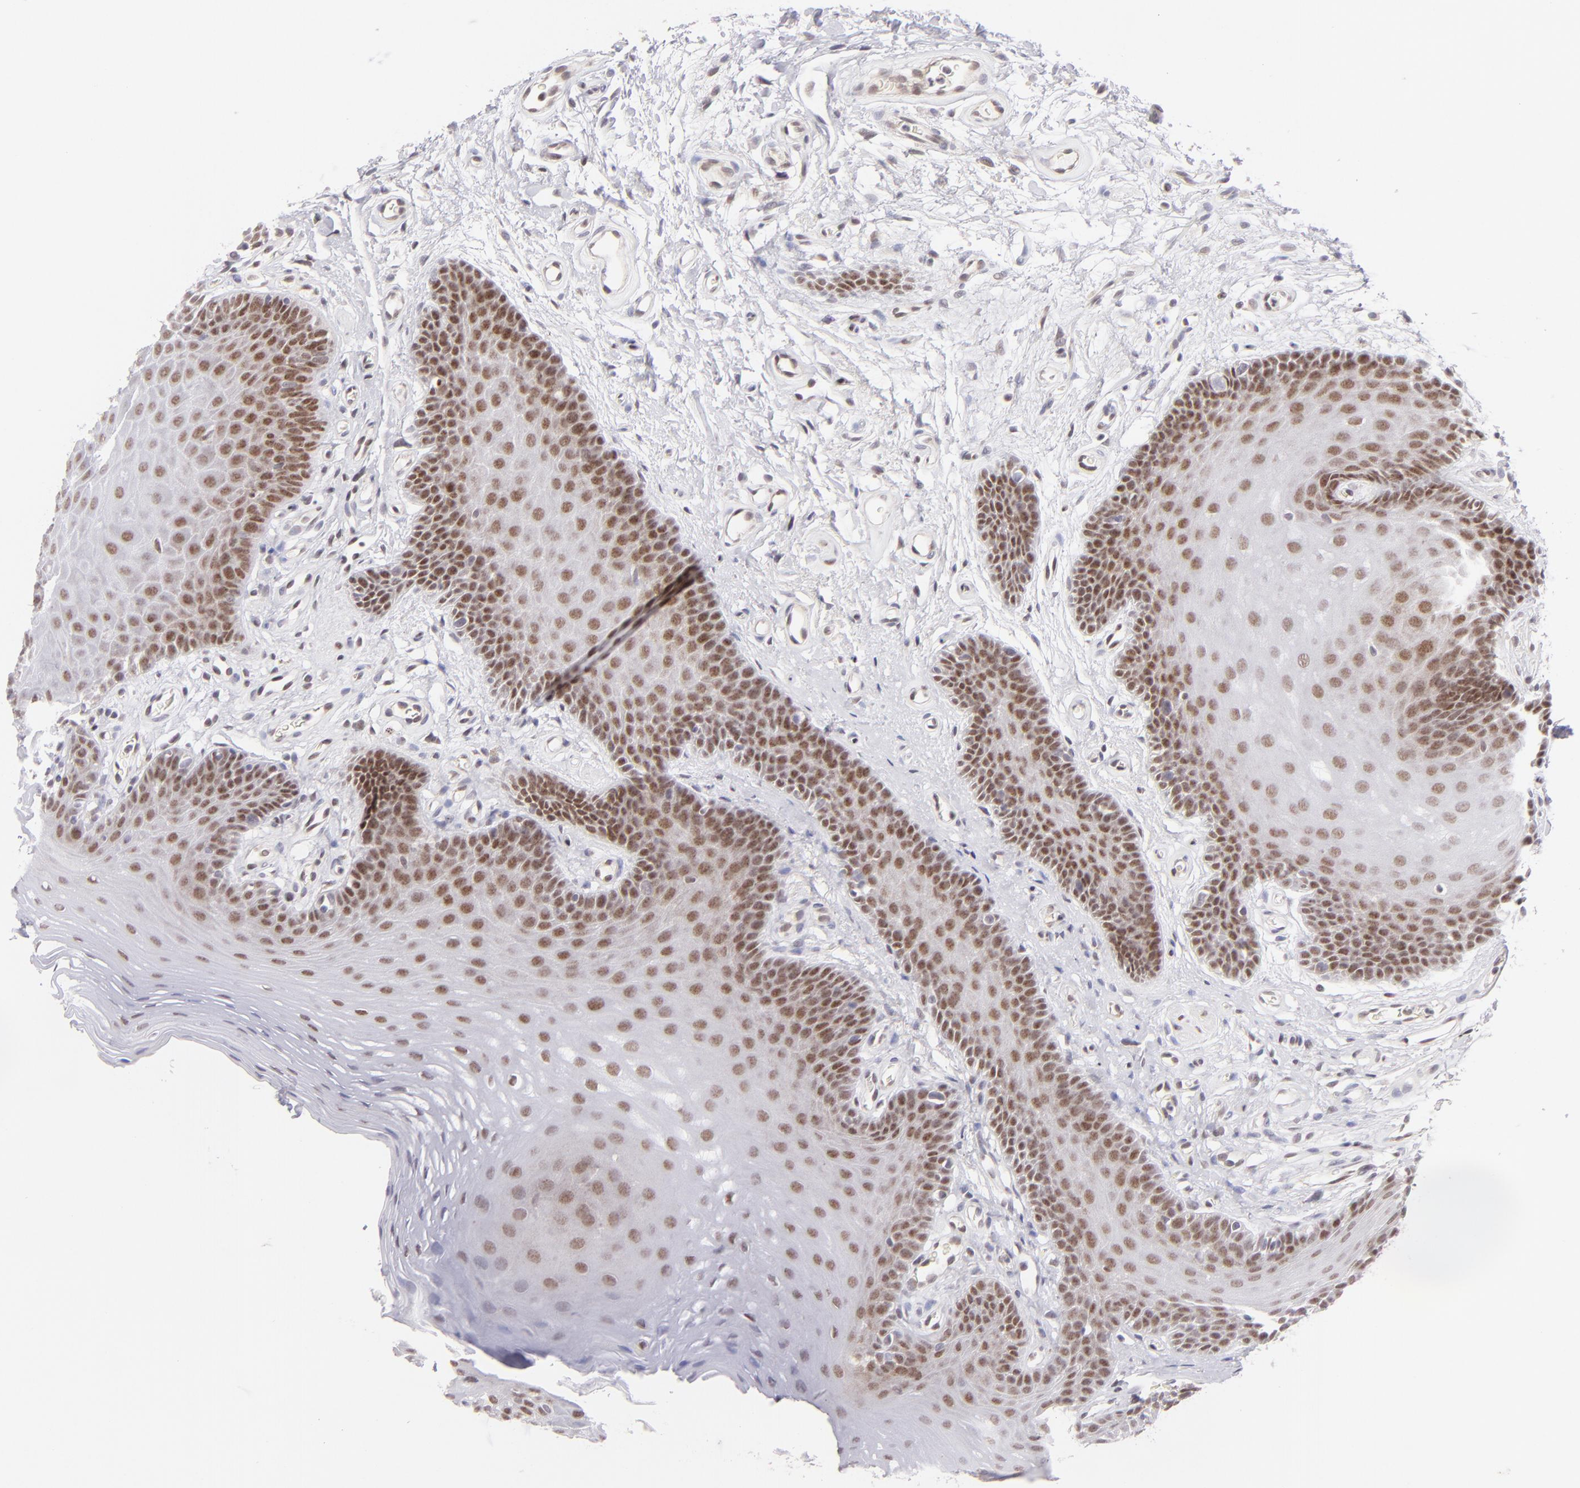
{"staining": {"intensity": "moderate", "quantity": "25%-75%", "location": "nuclear"}, "tissue": "oral mucosa", "cell_type": "Squamous epithelial cells", "image_type": "normal", "snomed": [{"axis": "morphology", "description": "Normal tissue, NOS"}, {"axis": "topography", "description": "Oral tissue"}], "caption": "Immunohistochemical staining of benign oral mucosa displays 25%-75% levels of moderate nuclear protein positivity in about 25%-75% of squamous epithelial cells. (Stains: DAB (3,3'-diaminobenzidine) in brown, nuclei in blue, Microscopy: brightfield microscopy at high magnification).", "gene": "POU2F1", "patient": {"sex": "male", "age": 62}}